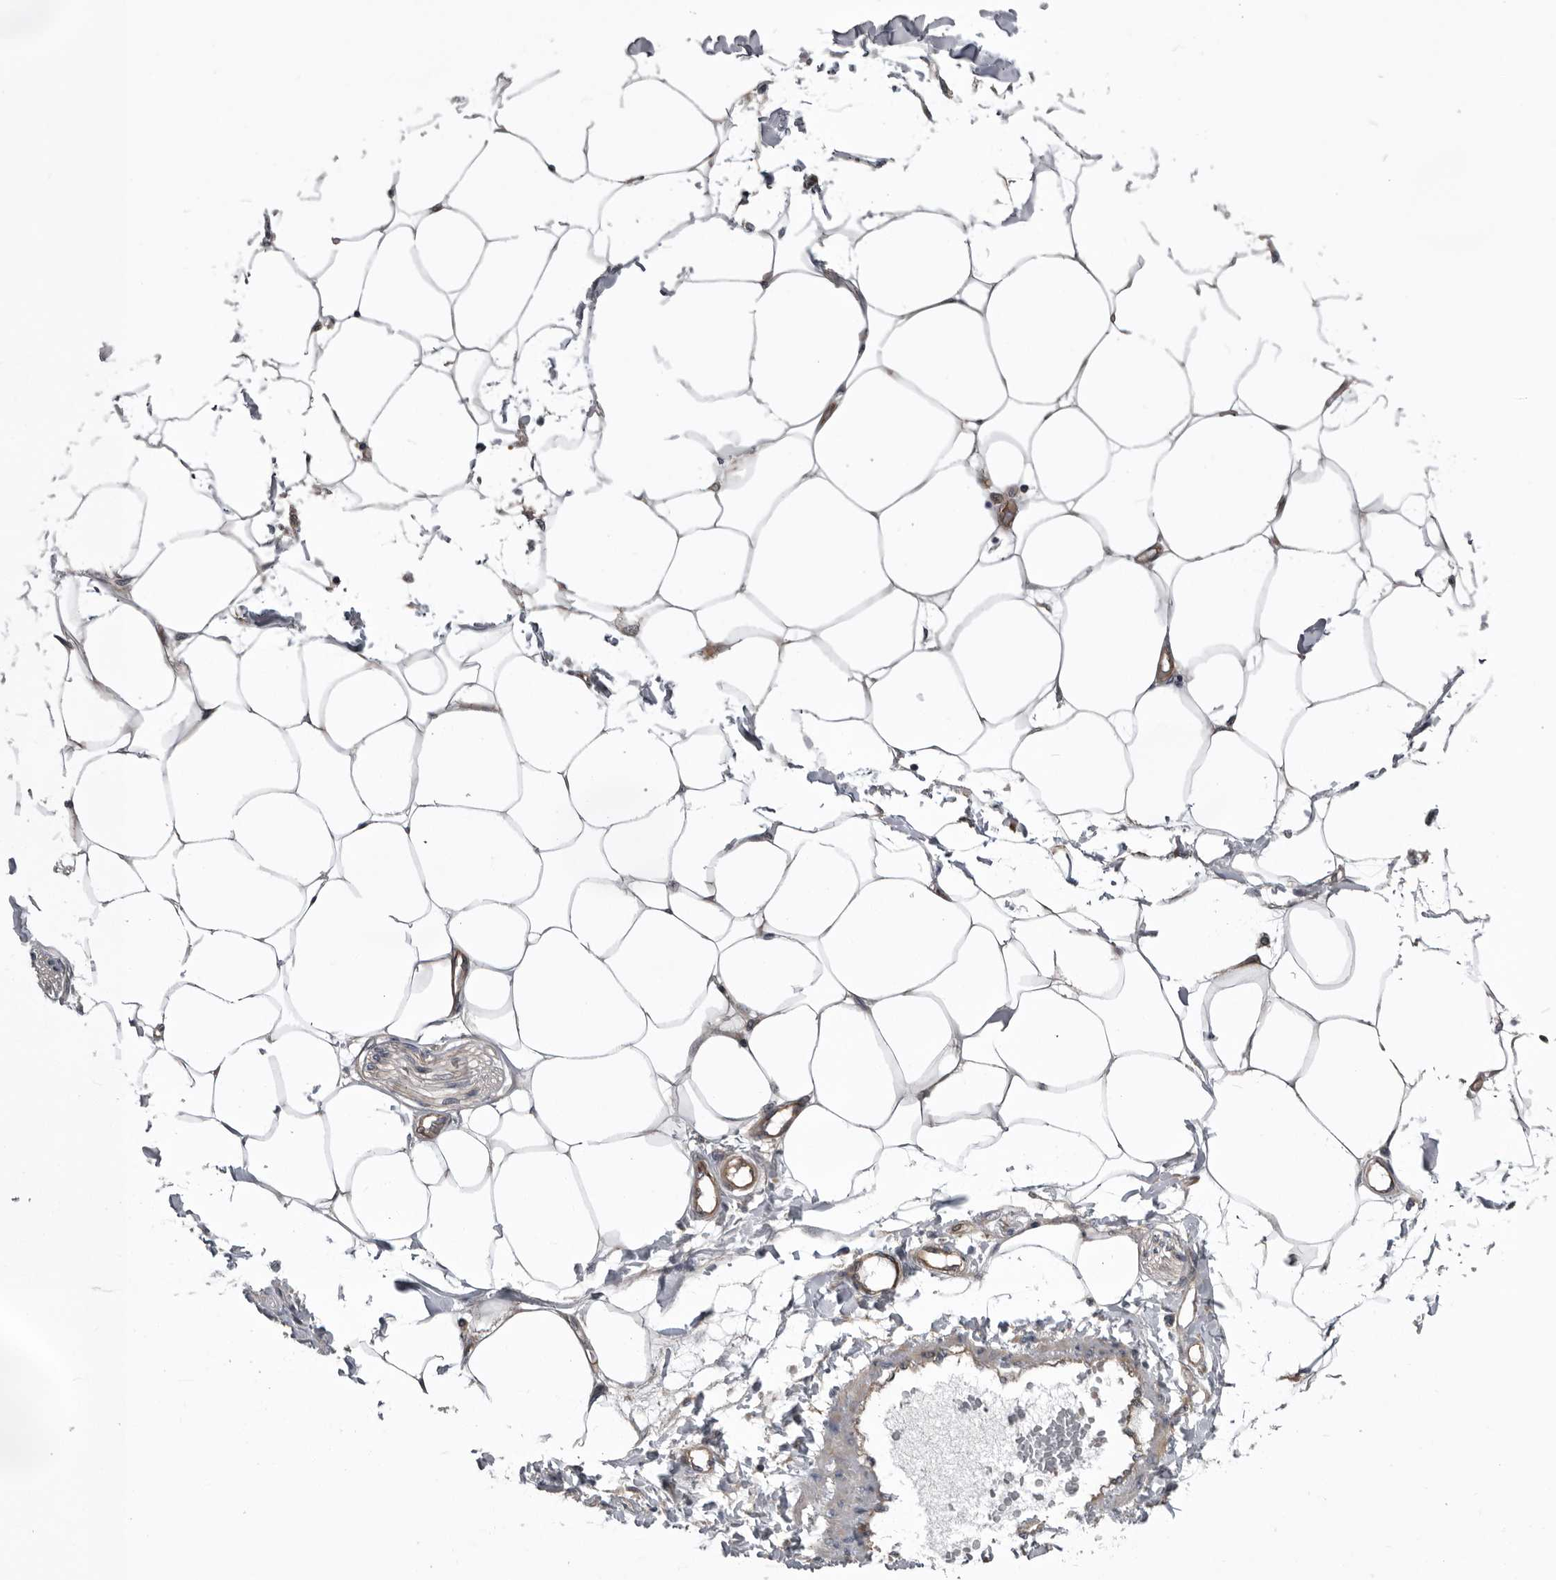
{"staining": {"intensity": "weak", "quantity": "25%-75%", "location": "cytoplasmic/membranous"}, "tissue": "adipose tissue", "cell_type": "Adipocytes", "image_type": "normal", "snomed": [{"axis": "morphology", "description": "Normal tissue, NOS"}, {"axis": "morphology", "description": "Adenocarcinoma, NOS"}, {"axis": "topography", "description": "Colon"}, {"axis": "topography", "description": "Peripheral nerve tissue"}], "caption": "Immunohistochemical staining of normal human adipose tissue exhibits low levels of weak cytoplasmic/membranous positivity in about 25%-75% of adipocytes. (Stains: DAB in brown, nuclei in blue, Microscopy: brightfield microscopy at high magnification).", "gene": "RAB3GAP2", "patient": {"sex": "male", "age": 14}}